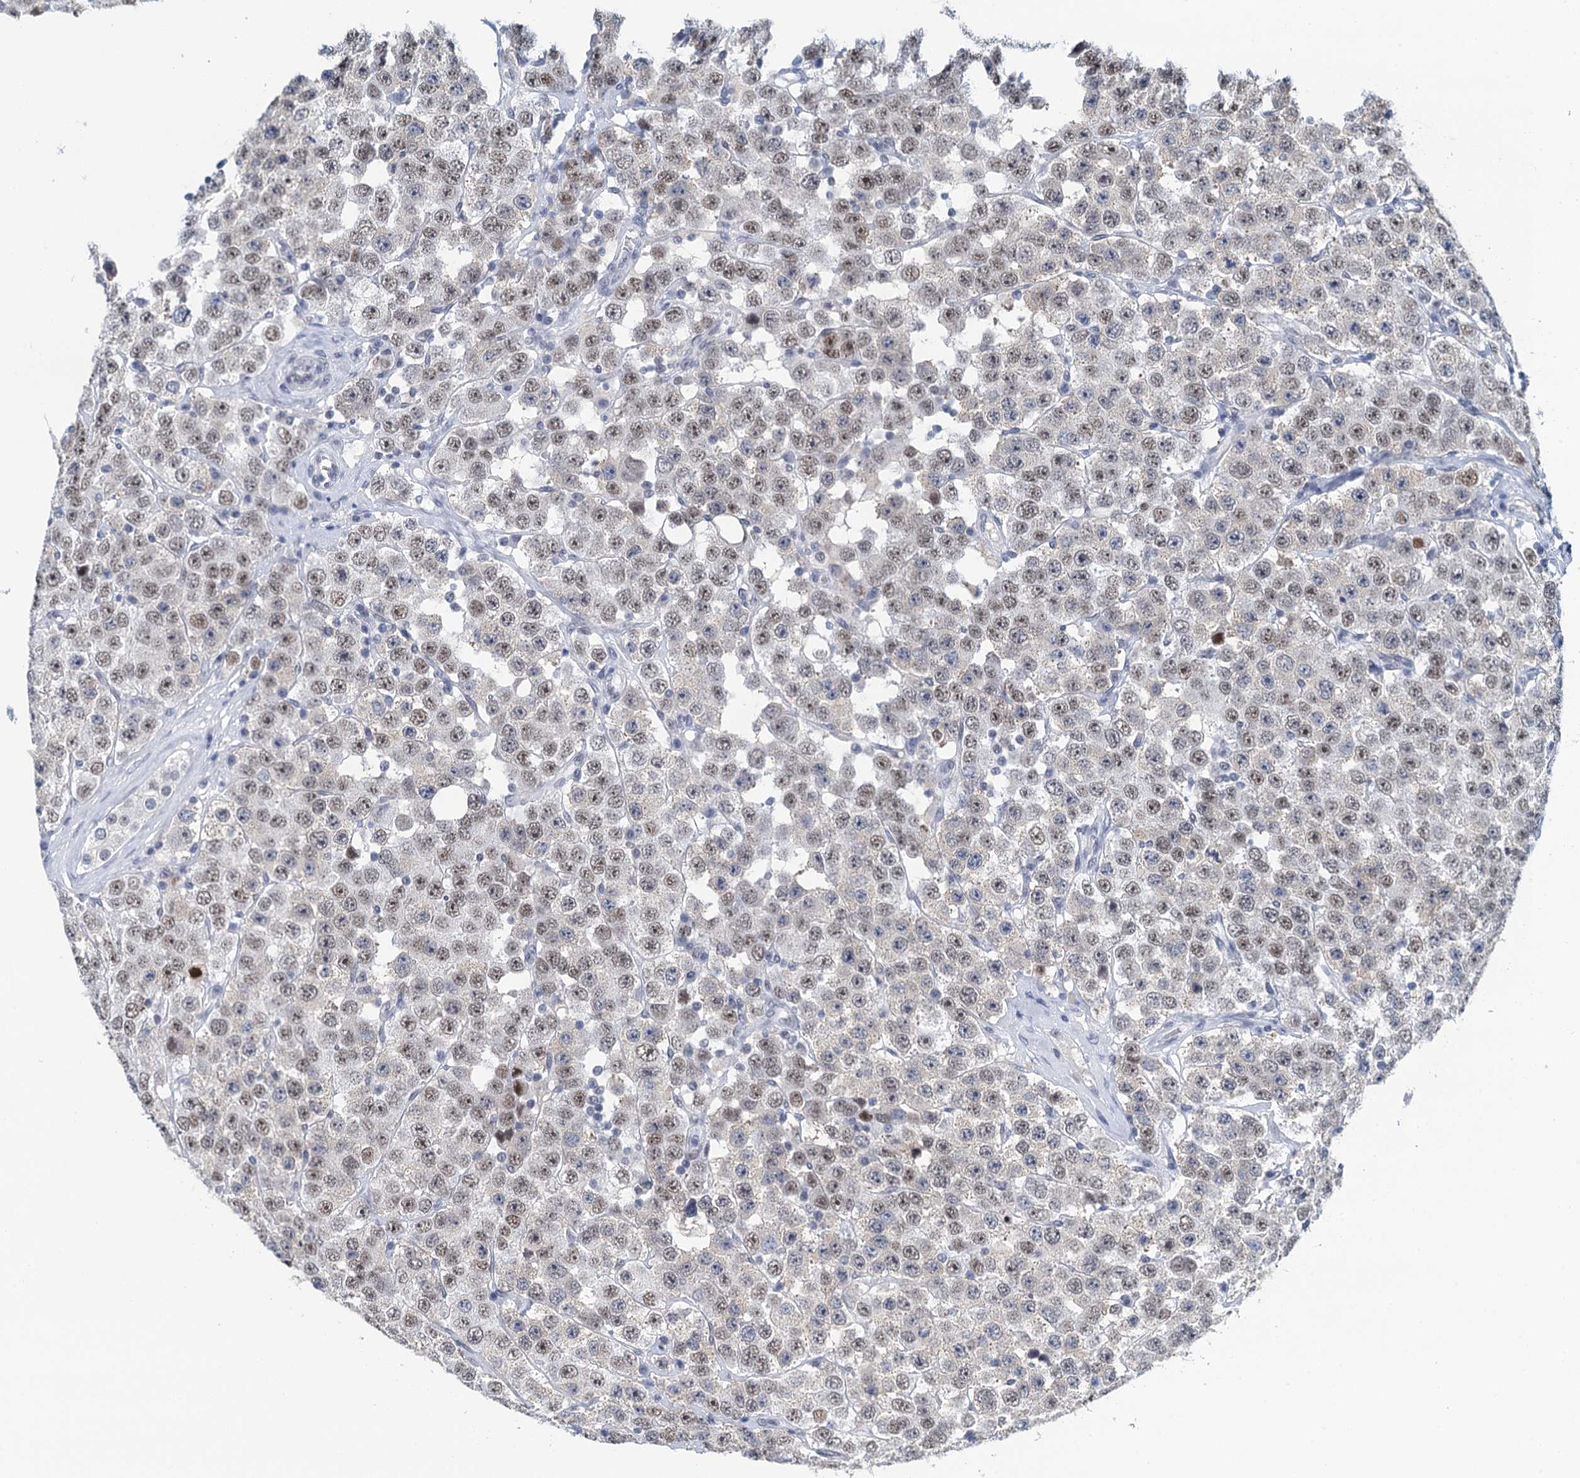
{"staining": {"intensity": "weak", "quantity": ">75%", "location": "nuclear"}, "tissue": "testis cancer", "cell_type": "Tumor cells", "image_type": "cancer", "snomed": [{"axis": "morphology", "description": "Seminoma, NOS"}, {"axis": "topography", "description": "Testis"}], "caption": "Protein expression analysis of human testis seminoma reveals weak nuclear positivity in approximately >75% of tumor cells.", "gene": "EPS8L1", "patient": {"sex": "male", "age": 28}}